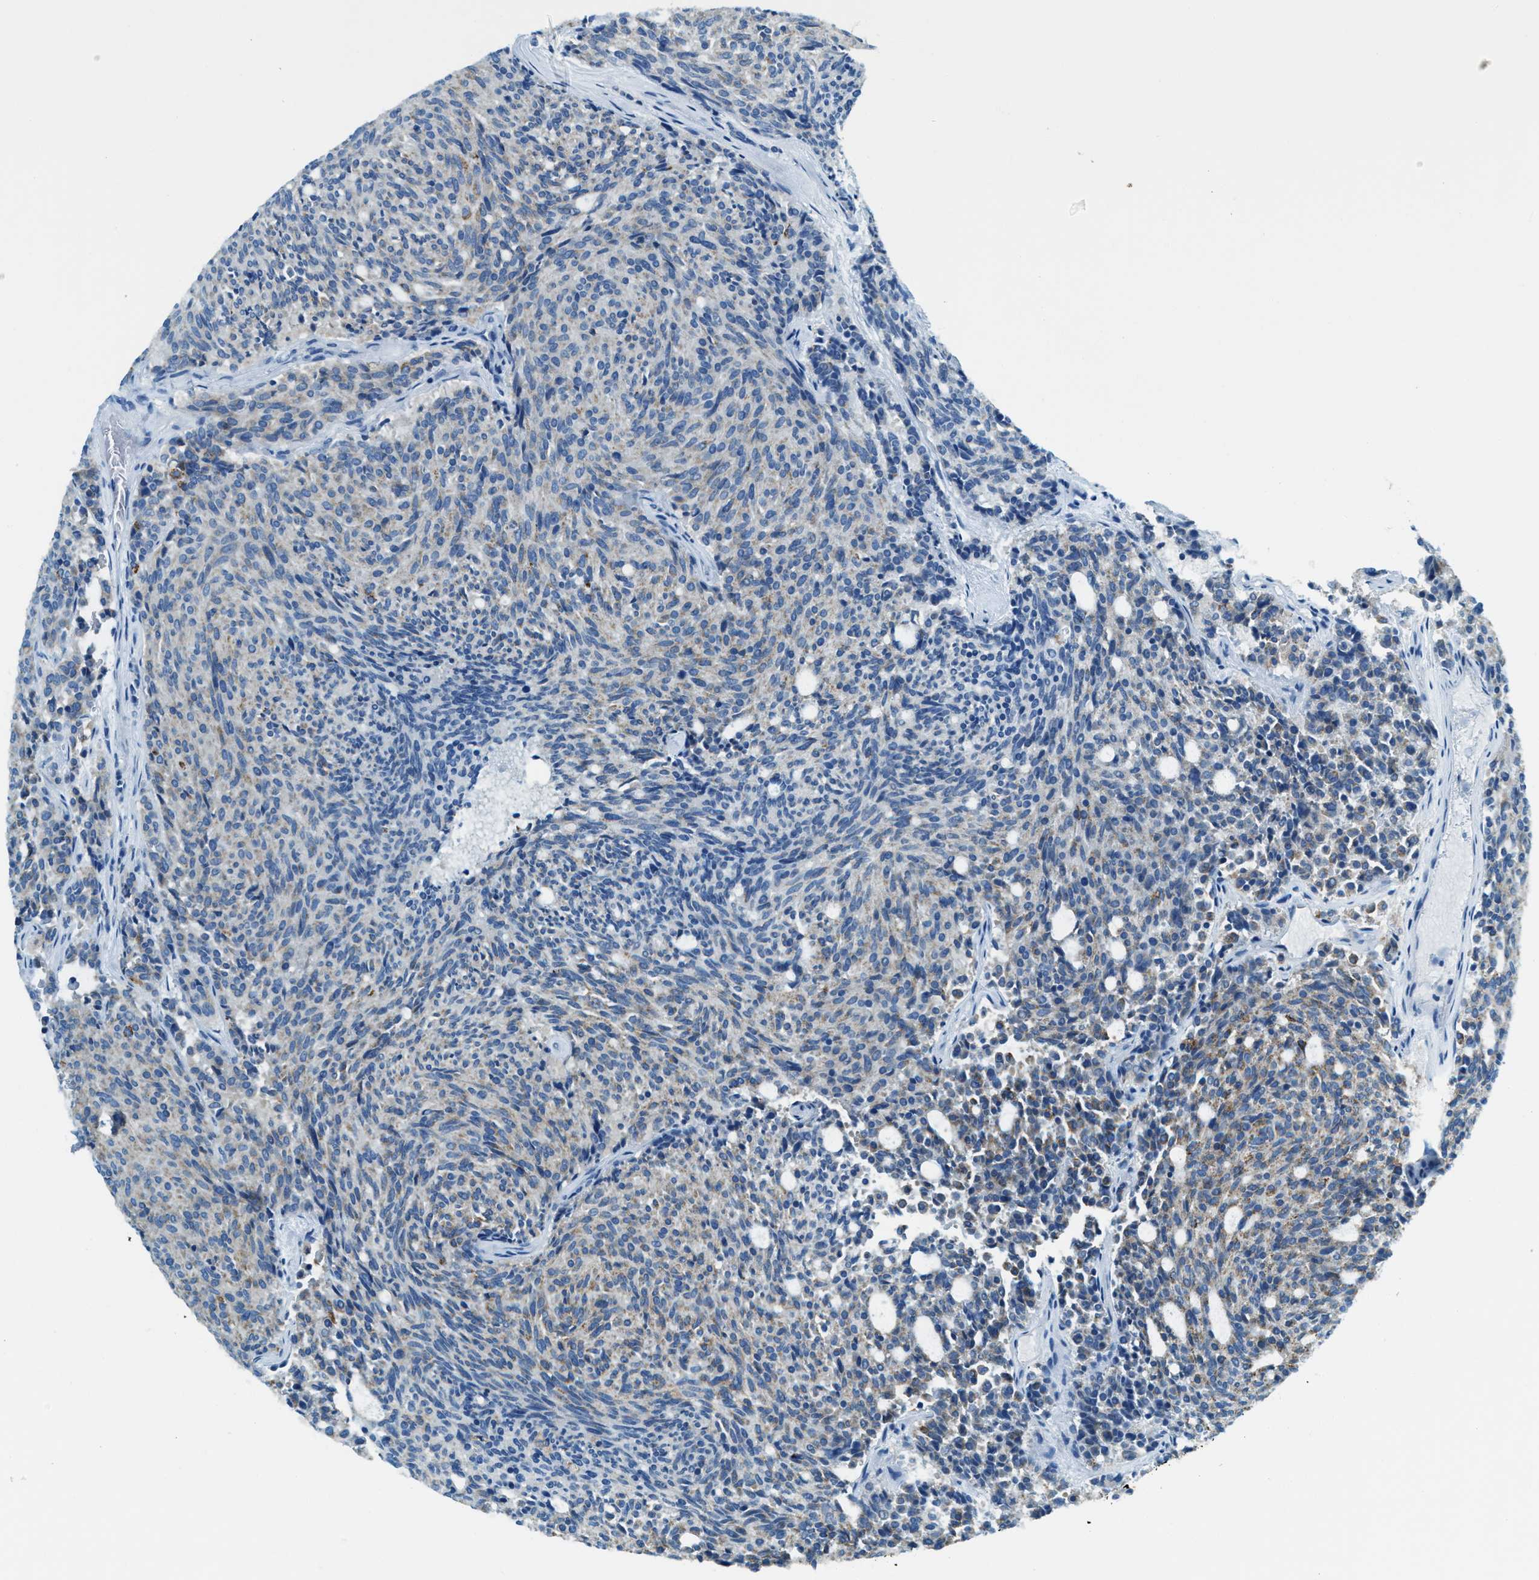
{"staining": {"intensity": "negative", "quantity": "none", "location": "none"}, "tissue": "carcinoid", "cell_type": "Tumor cells", "image_type": "cancer", "snomed": [{"axis": "morphology", "description": "Carcinoid, malignant, NOS"}, {"axis": "topography", "description": "Pancreas"}], "caption": "Tumor cells show no significant protein staining in carcinoid (malignant). (DAB (3,3'-diaminobenzidine) immunohistochemistry (IHC) with hematoxylin counter stain).", "gene": "MATCAP2", "patient": {"sex": "female", "age": 54}}